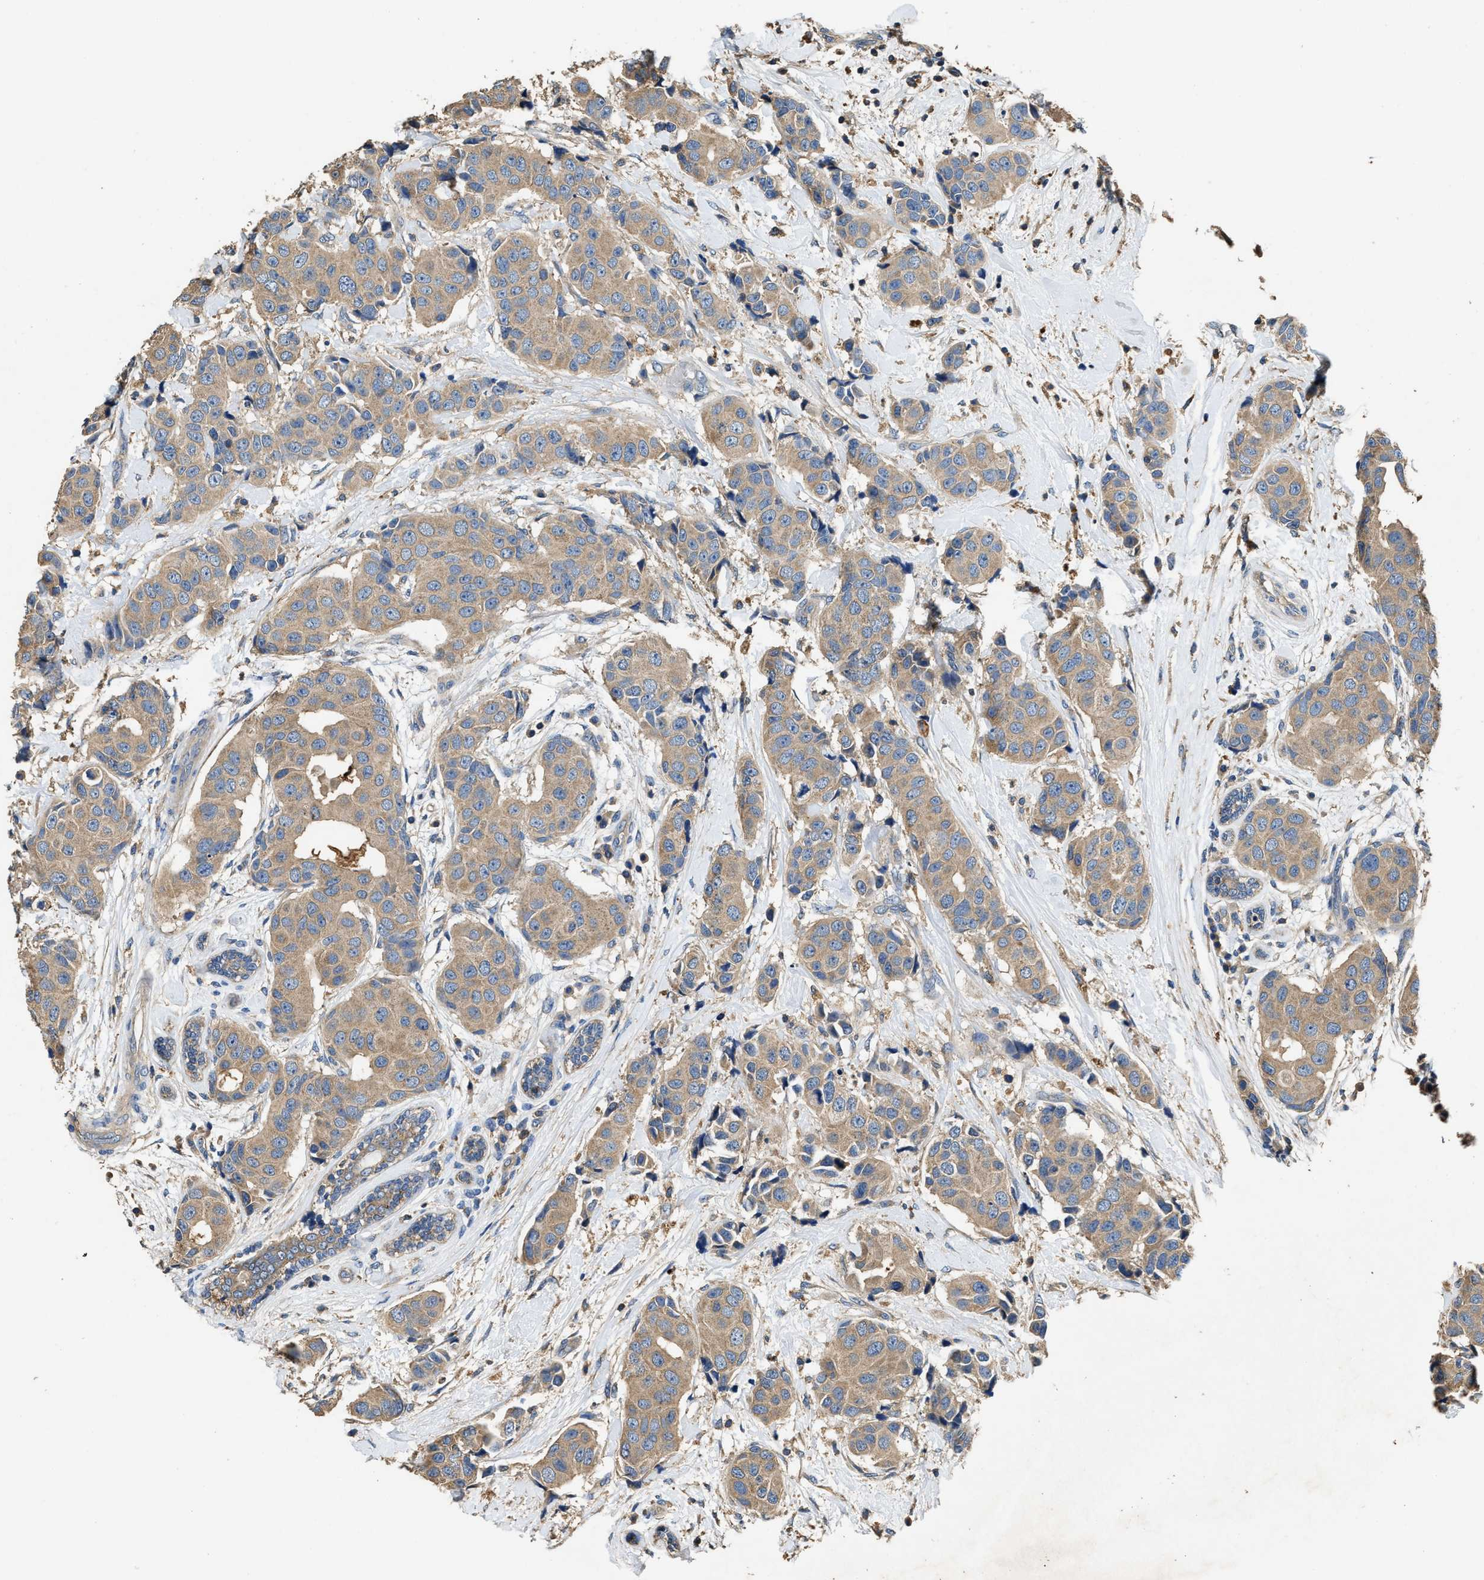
{"staining": {"intensity": "moderate", "quantity": ">75%", "location": "cytoplasmic/membranous"}, "tissue": "breast cancer", "cell_type": "Tumor cells", "image_type": "cancer", "snomed": [{"axis": "morphology", "description": "Normal tissue, NOS"}, {"axis": "morphology", "description": "Duct carcinoma"}, {"axis": "topography", "description": "Breast"}], "caption": "Human breast intraductal carcinoma stained with a protein marker demonstrates moderate staining in tumor cells.", "gene": "BLOC1S1", "patient": {"sex": "female", "age": 39}}